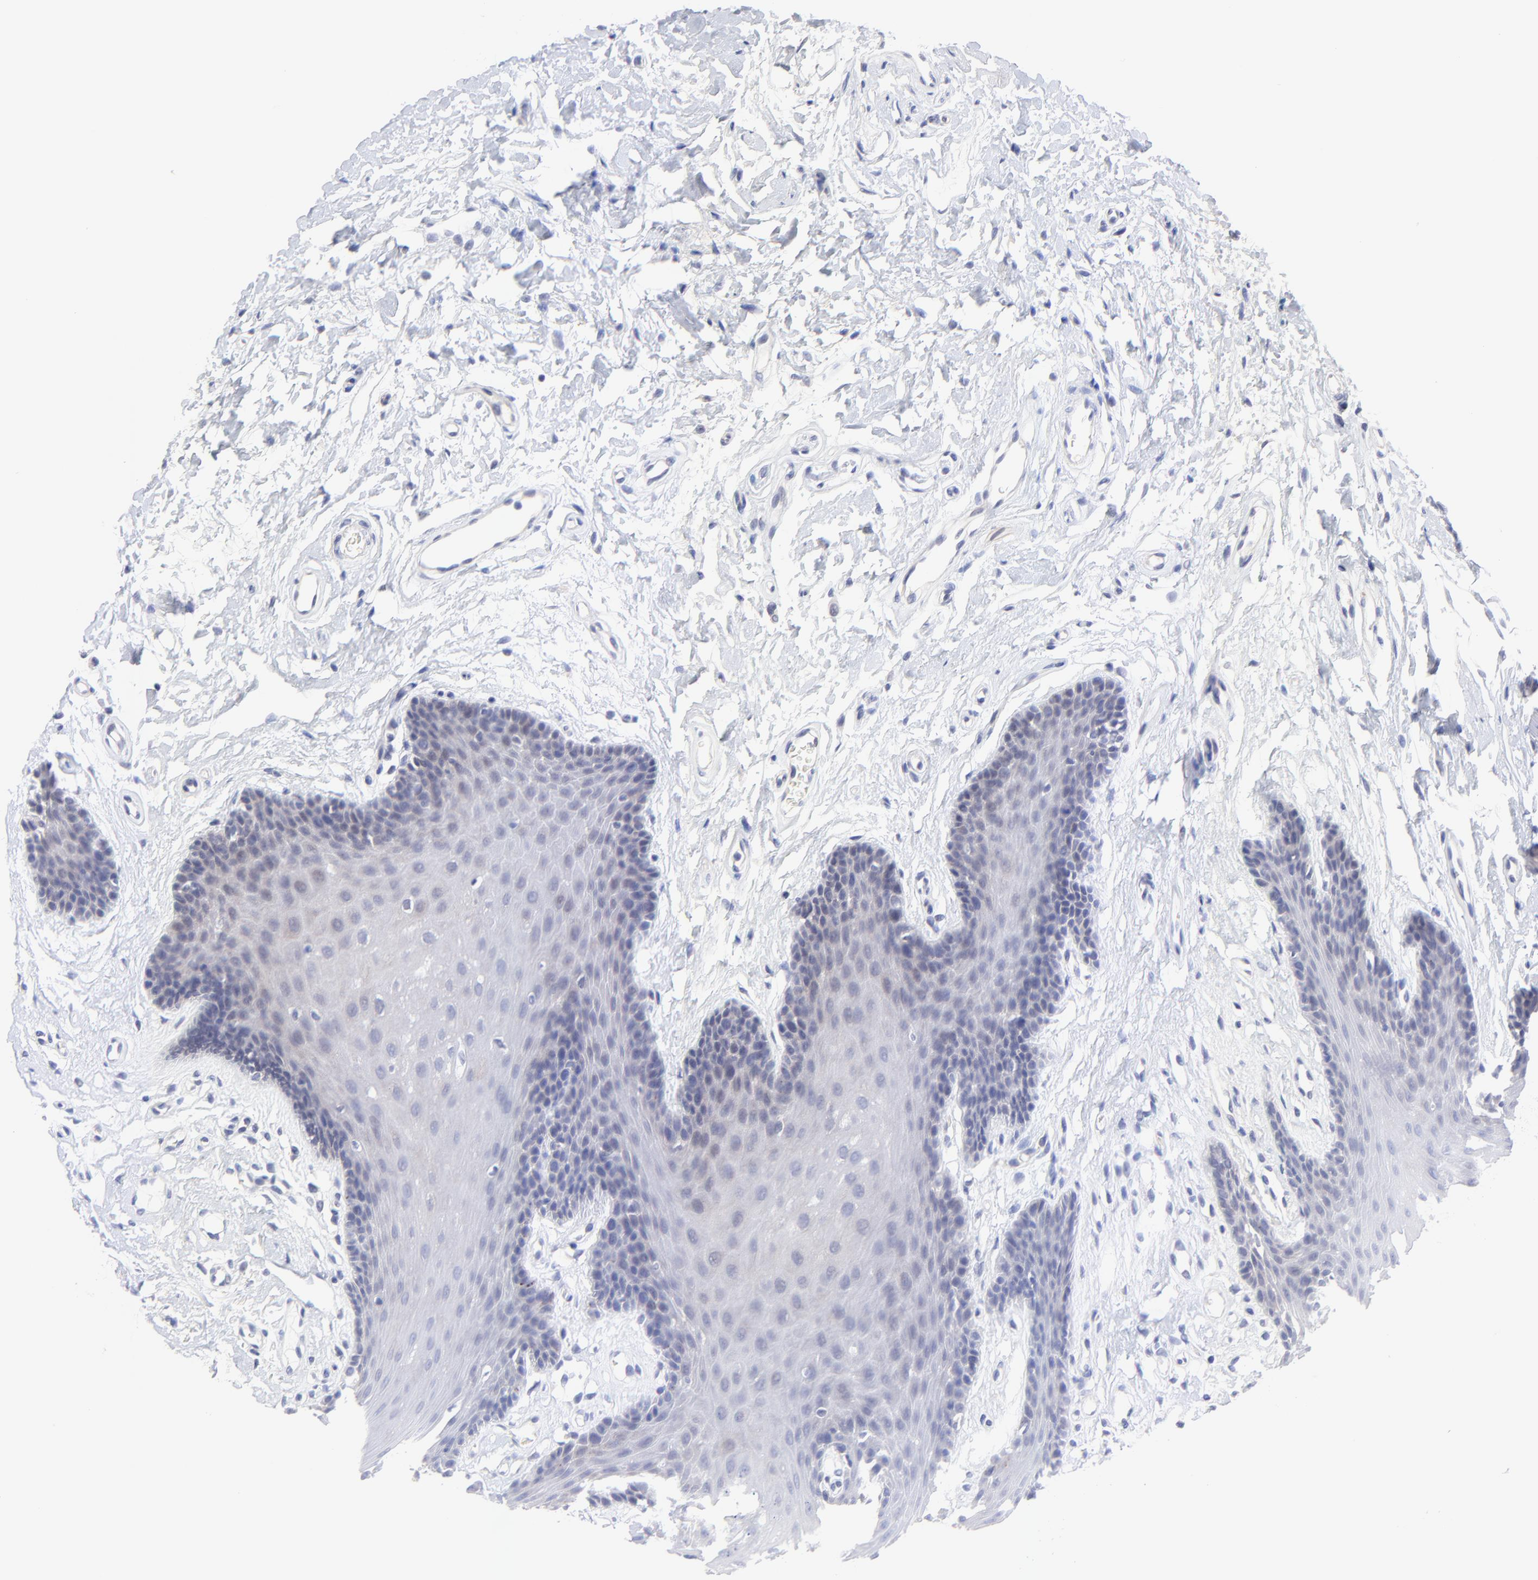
{"staining": {"intensity": "negative", "quantity": "none", "location": "none"}, "tissue": "oral mucosa", "cell_type": "Squamous epithelial cells", "image_type": "normal", "snomed": [{"axis": "morphology", "description": "Normal tissue, NOS"}, {"axis": "topography", "description": "Oral tissue"}], "caption": "IHC image of normal oral mucosa: oral mucosa stained with DAB demonstrates no significant protein expression in squamous epithelial cells. Nuclei are stained in blue.", "gene": "ZNF747", "patient": {"sex": "male", "age": 62}}